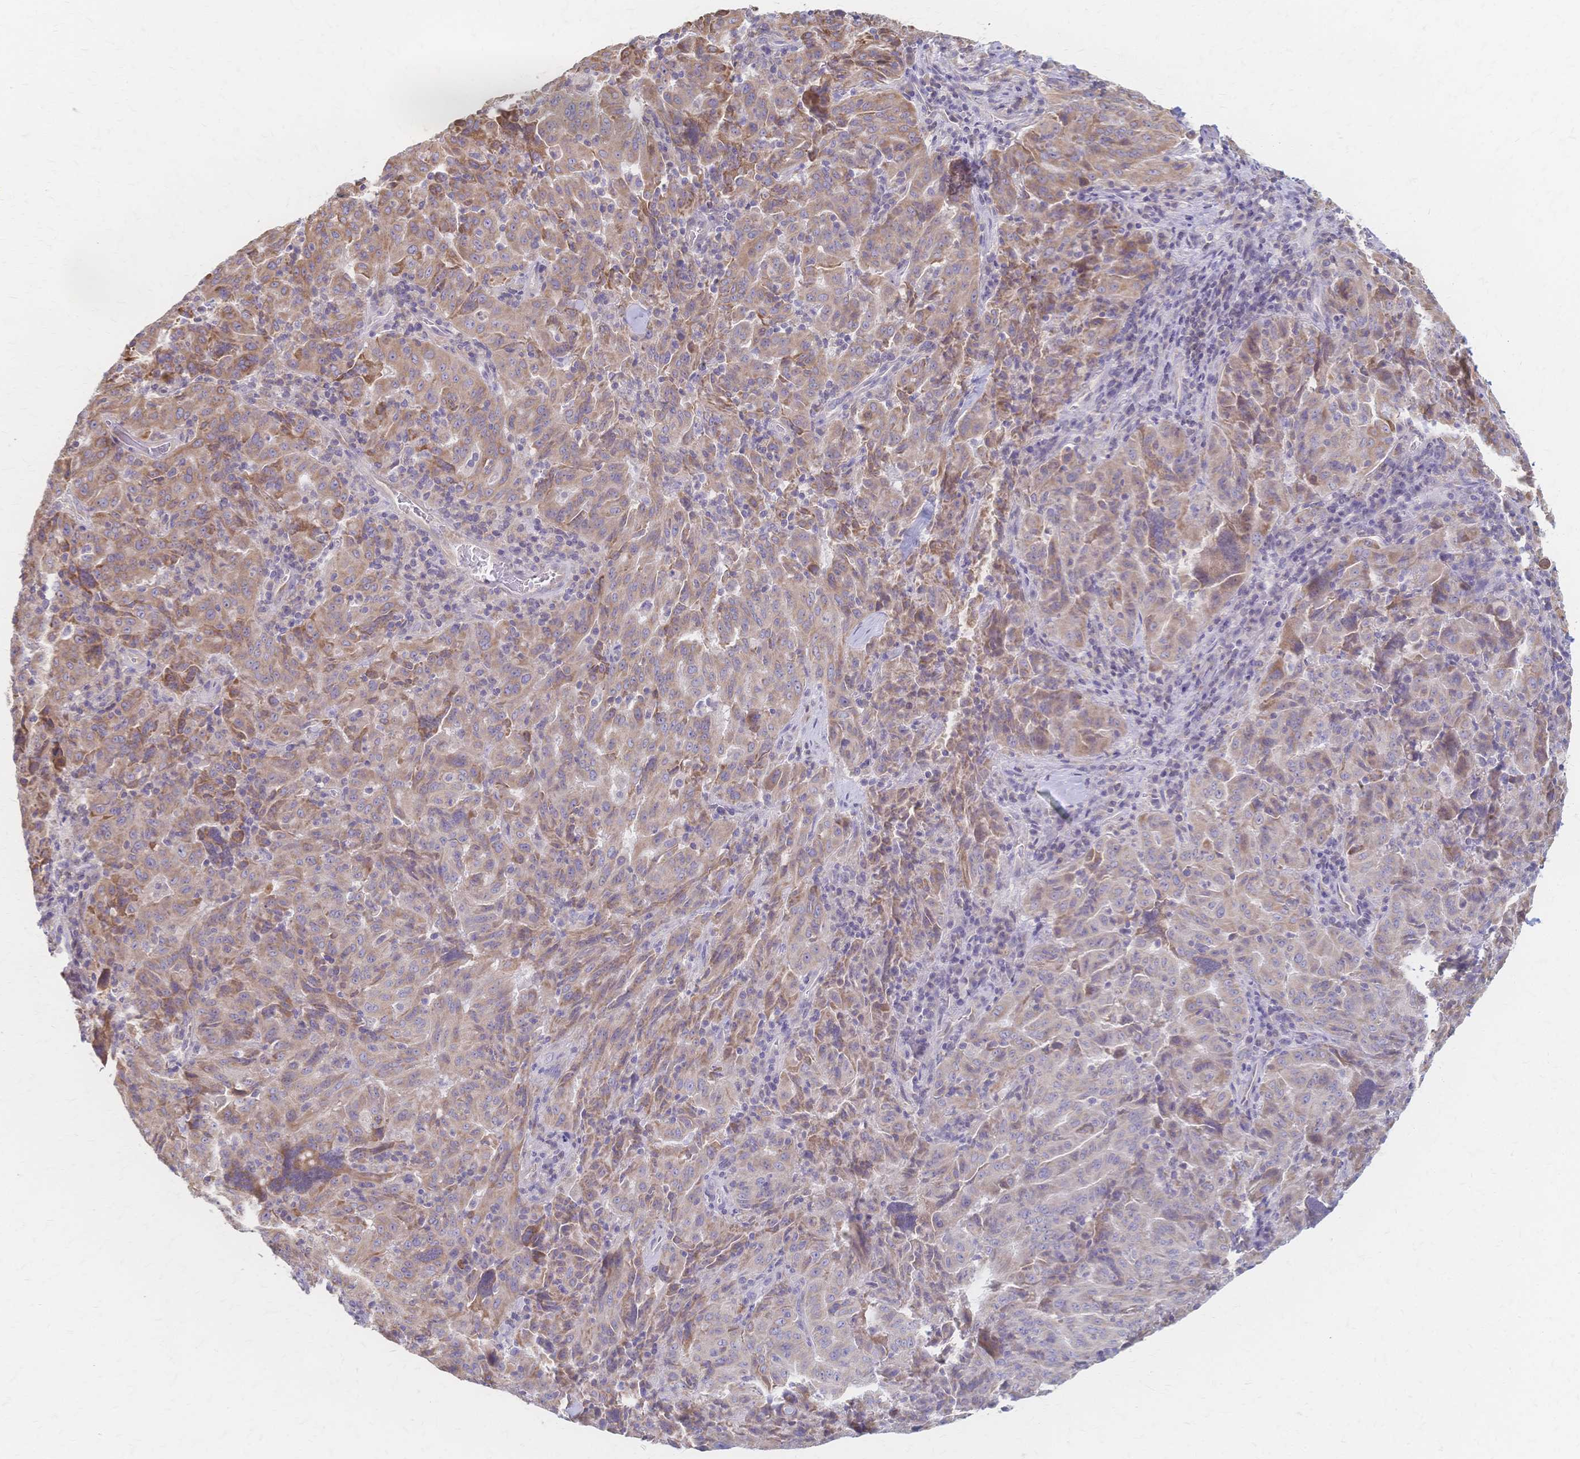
{"staining": {"intensity": "weak", "quantity": ">75%", "location": "cytoplasmic/membranous"}, "tissue": "pancreatic cancer", "cell_type": "Tumor cells", "image_type": "cancer", "snomed": [{"axis": "morphology", "description": "Adenocarcinoma, NOS"}, {"axis": "topography", "description": "Pancreas"}], "caption": "Weak cytoplasmic/membranous protein staining is appreciated in about >75% of tumor cells in adenocarcinoma (pancreatic).", "gene": "CYB5A", "patient": {"sex": "male", "age": 63}}